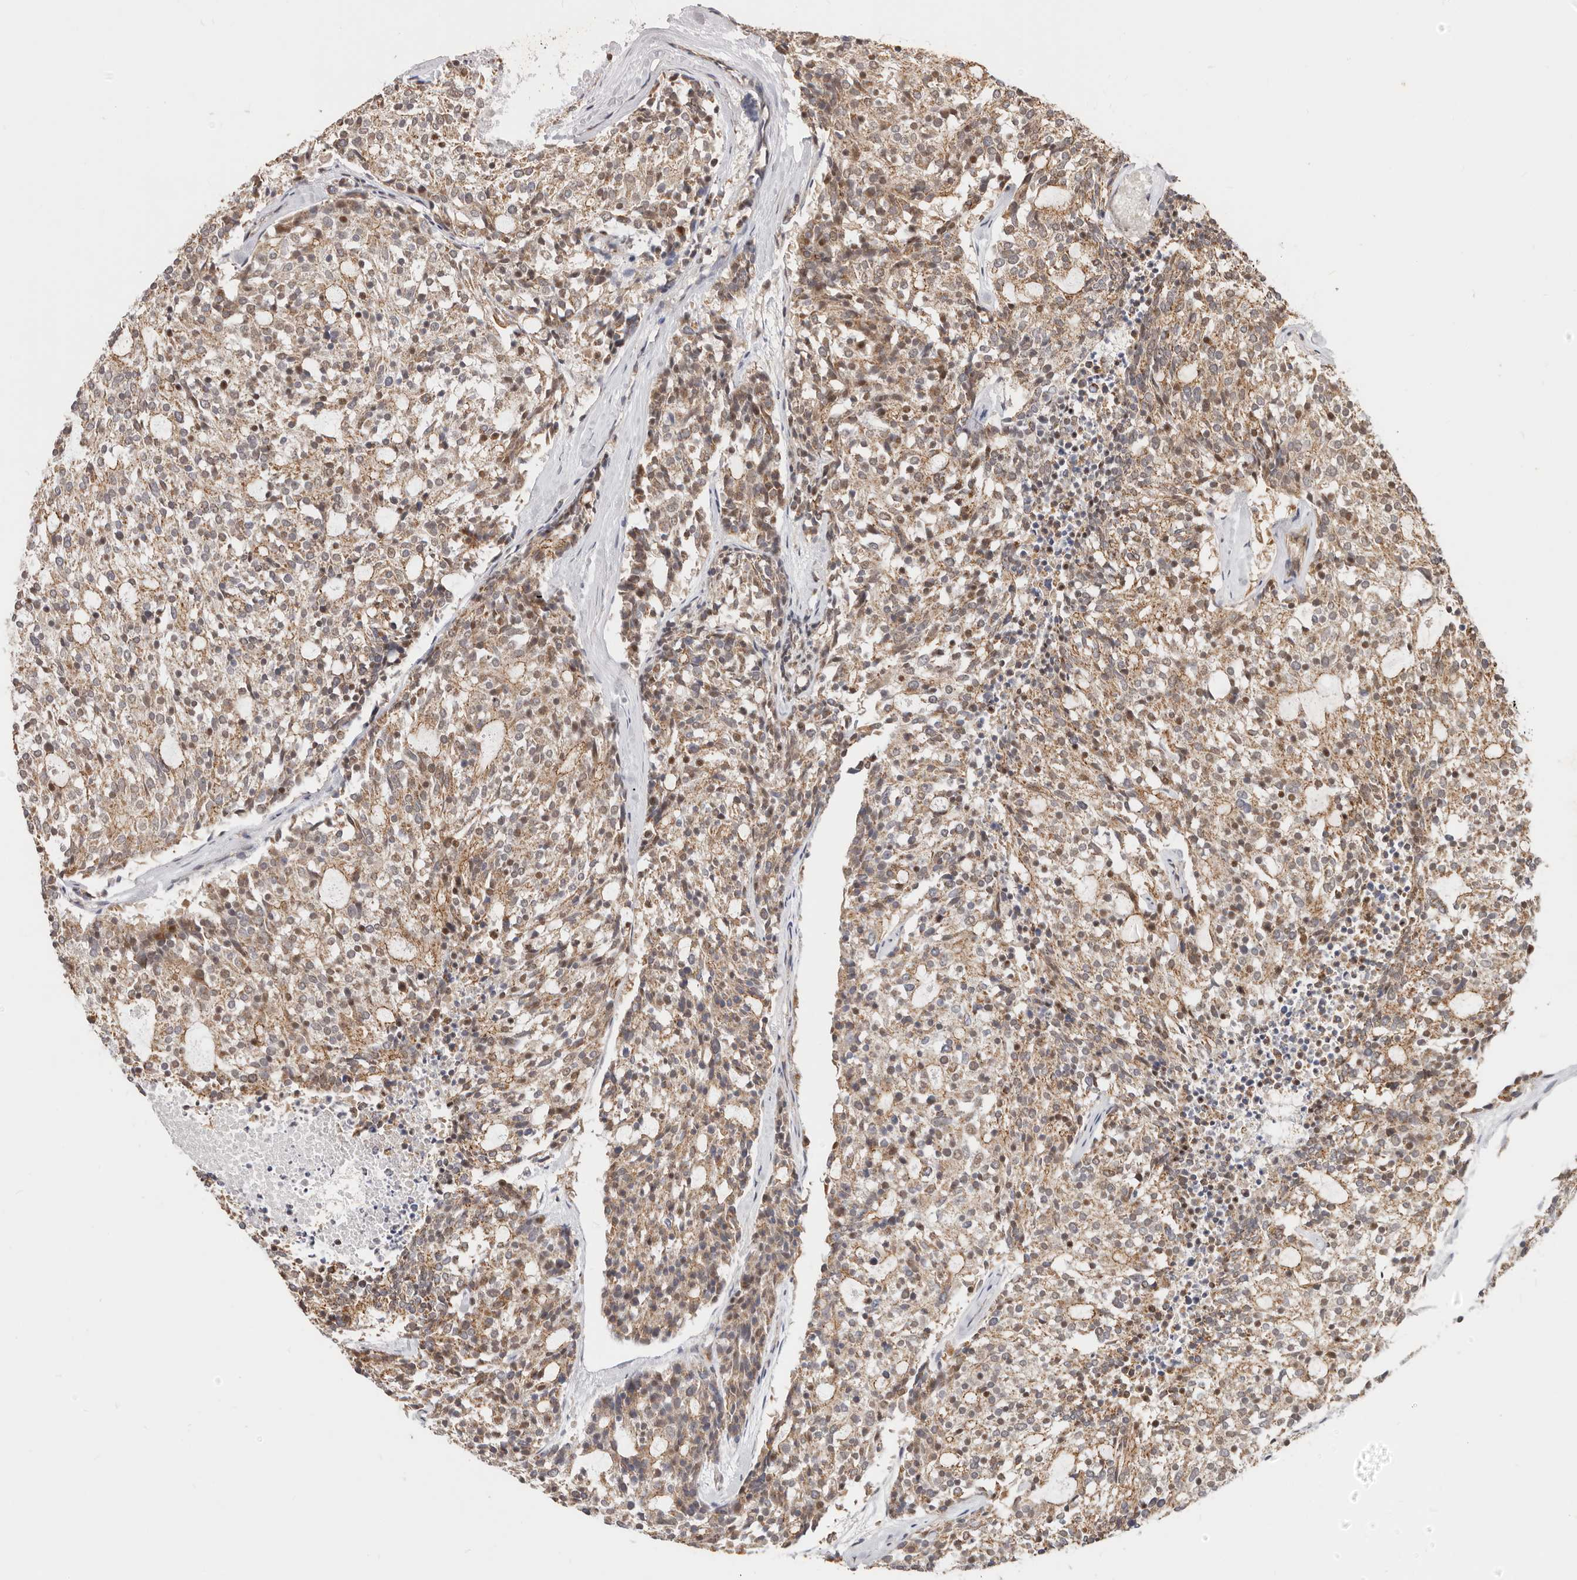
{"staining": {"intensity": "weak", "quantity": ">75%", "location": "cytoplasmic/membranous"}, "tissue": "carcinoid", "cell_type": "Tumor cells", "image_type": "cancer", "snomed": [{"axis": "morphology", "description": "Carcinoid, malignant, NOS"}, {"axis": "topography", "description": "Pancreas"}], "caption": "The immunohistochemical stain labels weak cytoplasmic/membranous staining in tumor cells of carcinoid (malignant) tissue.", "gene": "USP49", "patient": {"sex": "female", "age": 54}}